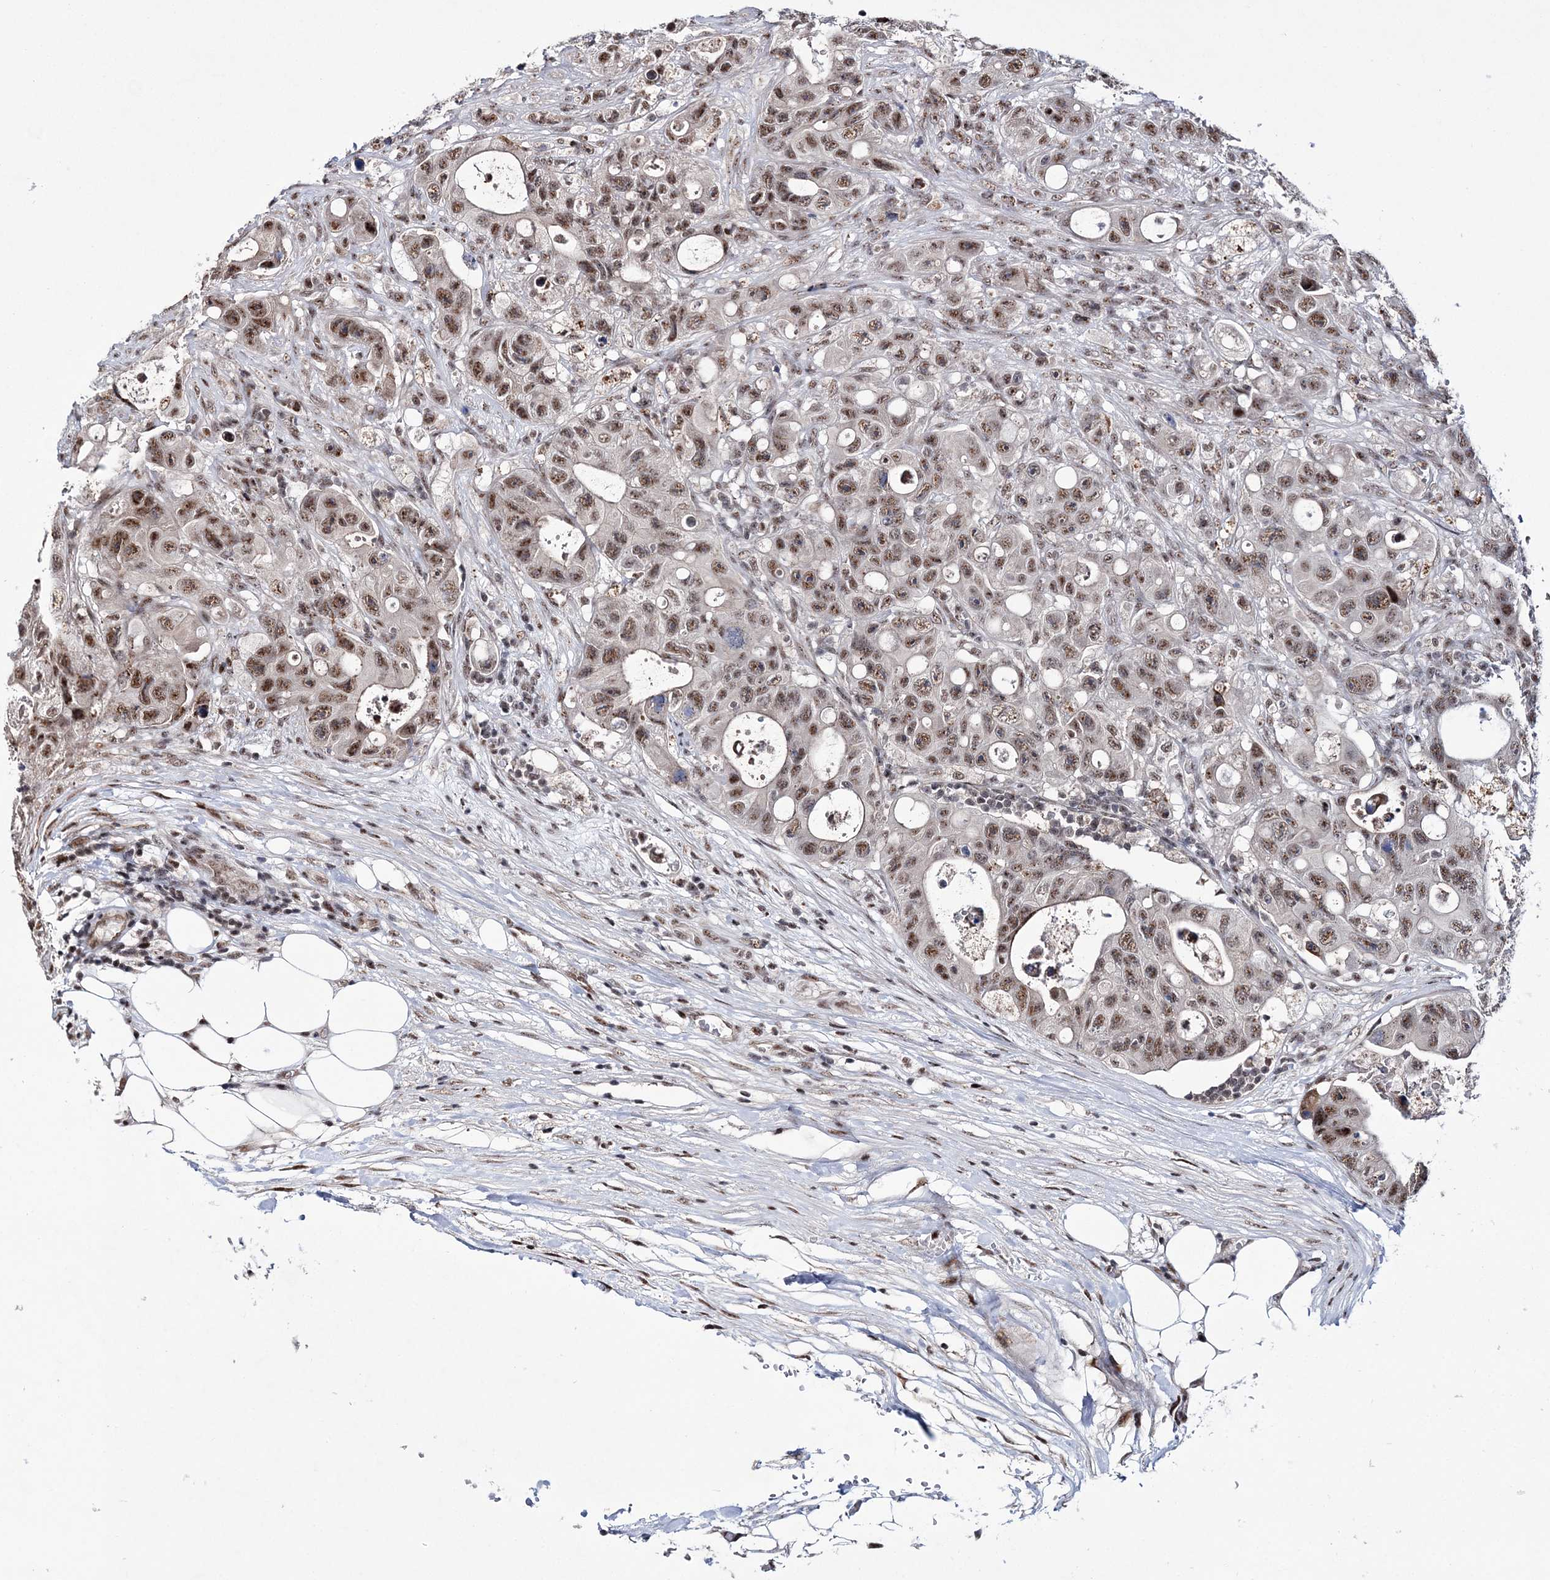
{"staining": {"intensity": "moderate", "quantity": ">75%", "location": "nuclear"}, "tissue": "colorectal cancer", "cell_type": "Tumor cells", "image_type": "cancer", "snomed": [{"axis": "morphology", "description": "Adenocarcinoma, NOS"}, {"axis": "topography", "description": "Colon"}], "caption": "A brown stain shows moderate nuclear positivity of a protein in colorectal cancer (adenocarcinoma) tumor cells. (Stains: DAB (3,3'-diaminobenzidine) in brown, nuclei in blue, Microscopy: brightfield microscopy at high magnification).", "gene": "TATDN2", "patient": {"sex": "female", "age": 46}}